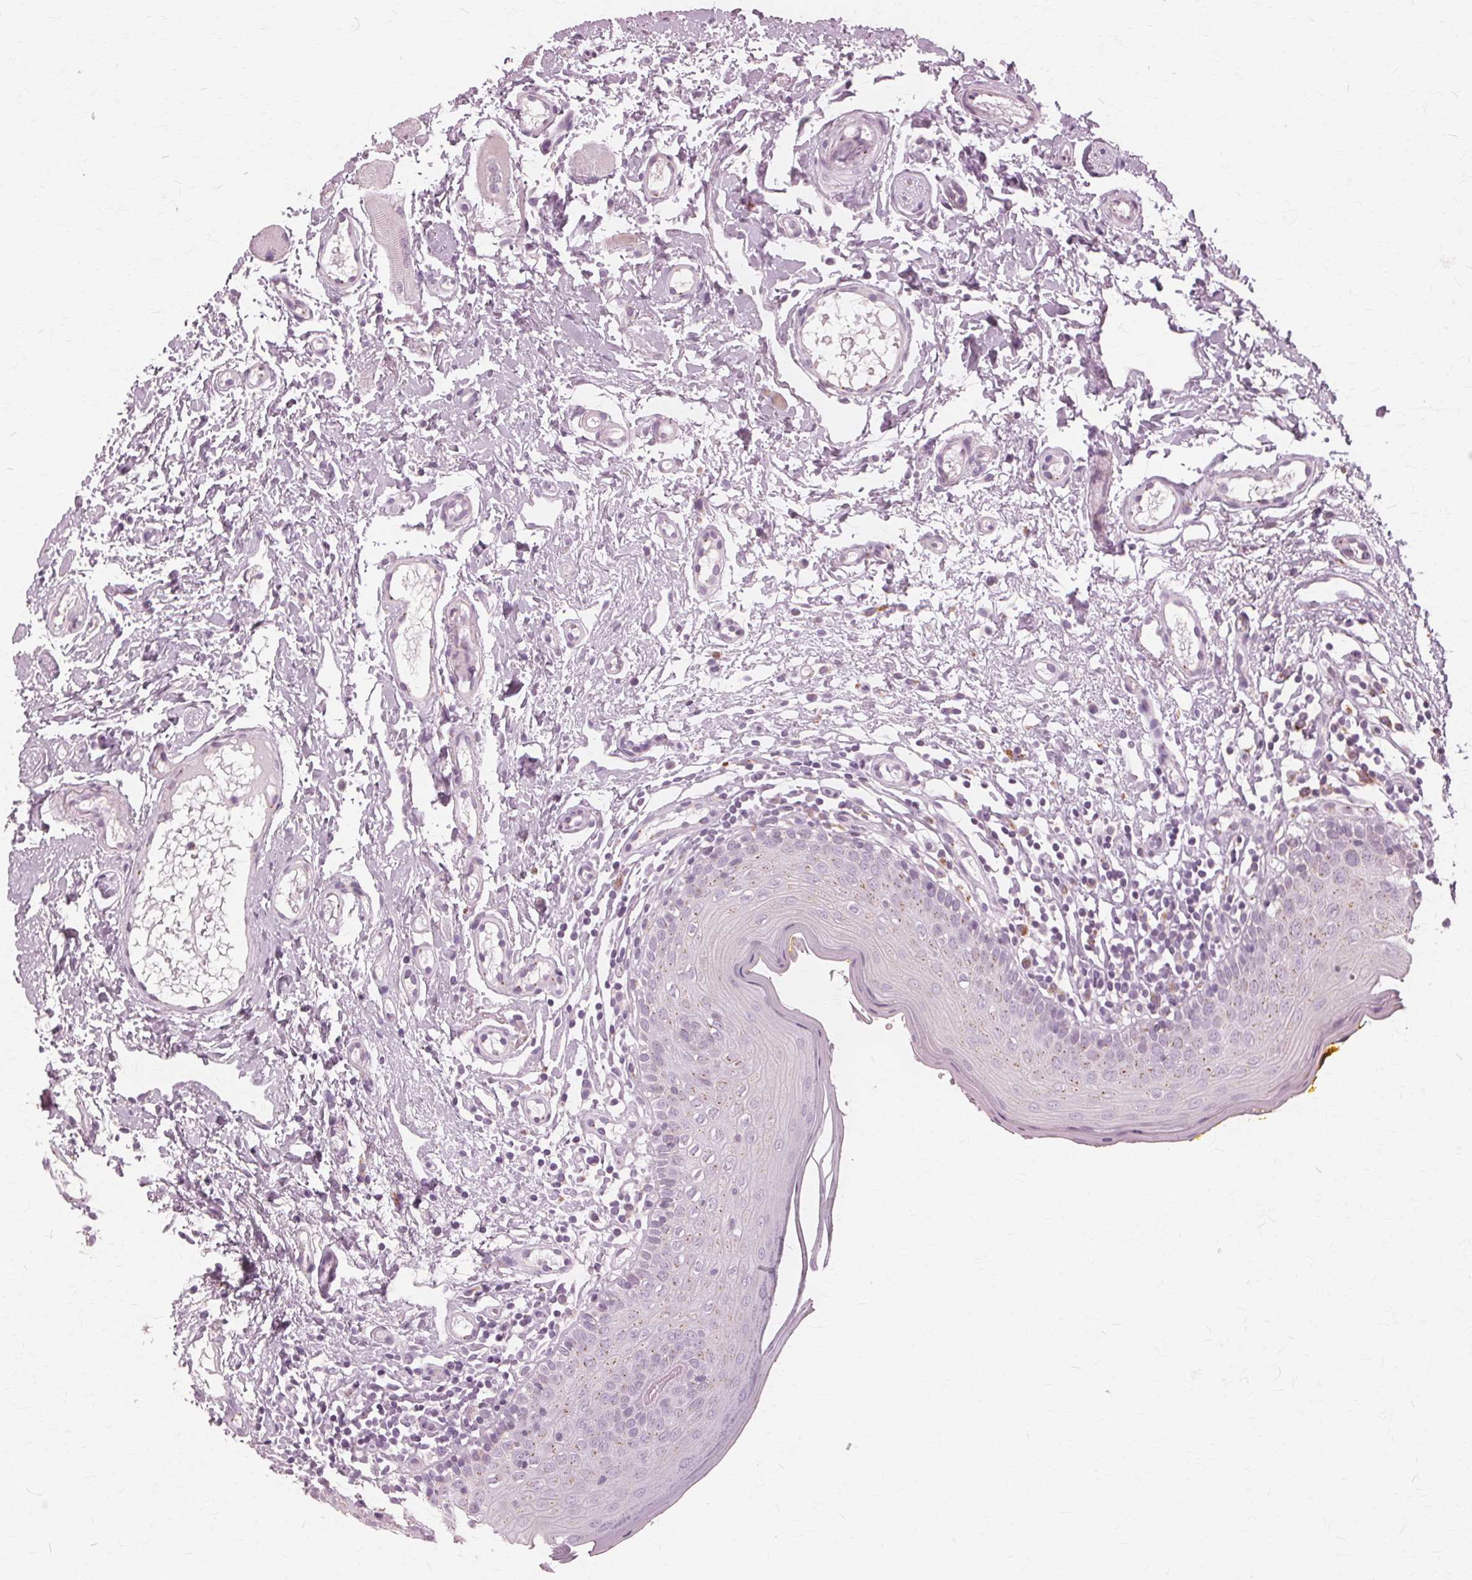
{"staining": {"intensity": "moderate", "quantity": "<25%", "location": "cytoplasmic/membranous"}, "tissue": "oral mucosa", "cell_type": "Squamous epithelial cells", "image_type": "normal", "snomed": [{"axis": "morphology", "description": "Normal tissue, NOS"}, {"axis": "topography", "description": "Oral tissue"}, {"axis": "topography", "description": "Tounge, NOS"}], "caption": "Moderate cytoplasmic/membranous protein expression is seen in approximately <25% of squamous epithelial cells in oral mucosa. The staining is performed using DAB brown chromogen to label protein expression. The nuclei are counter-stained blue using hematoxylin.", "gene": "DNASE2", "patient": {"sex": "female", "age": 58}}